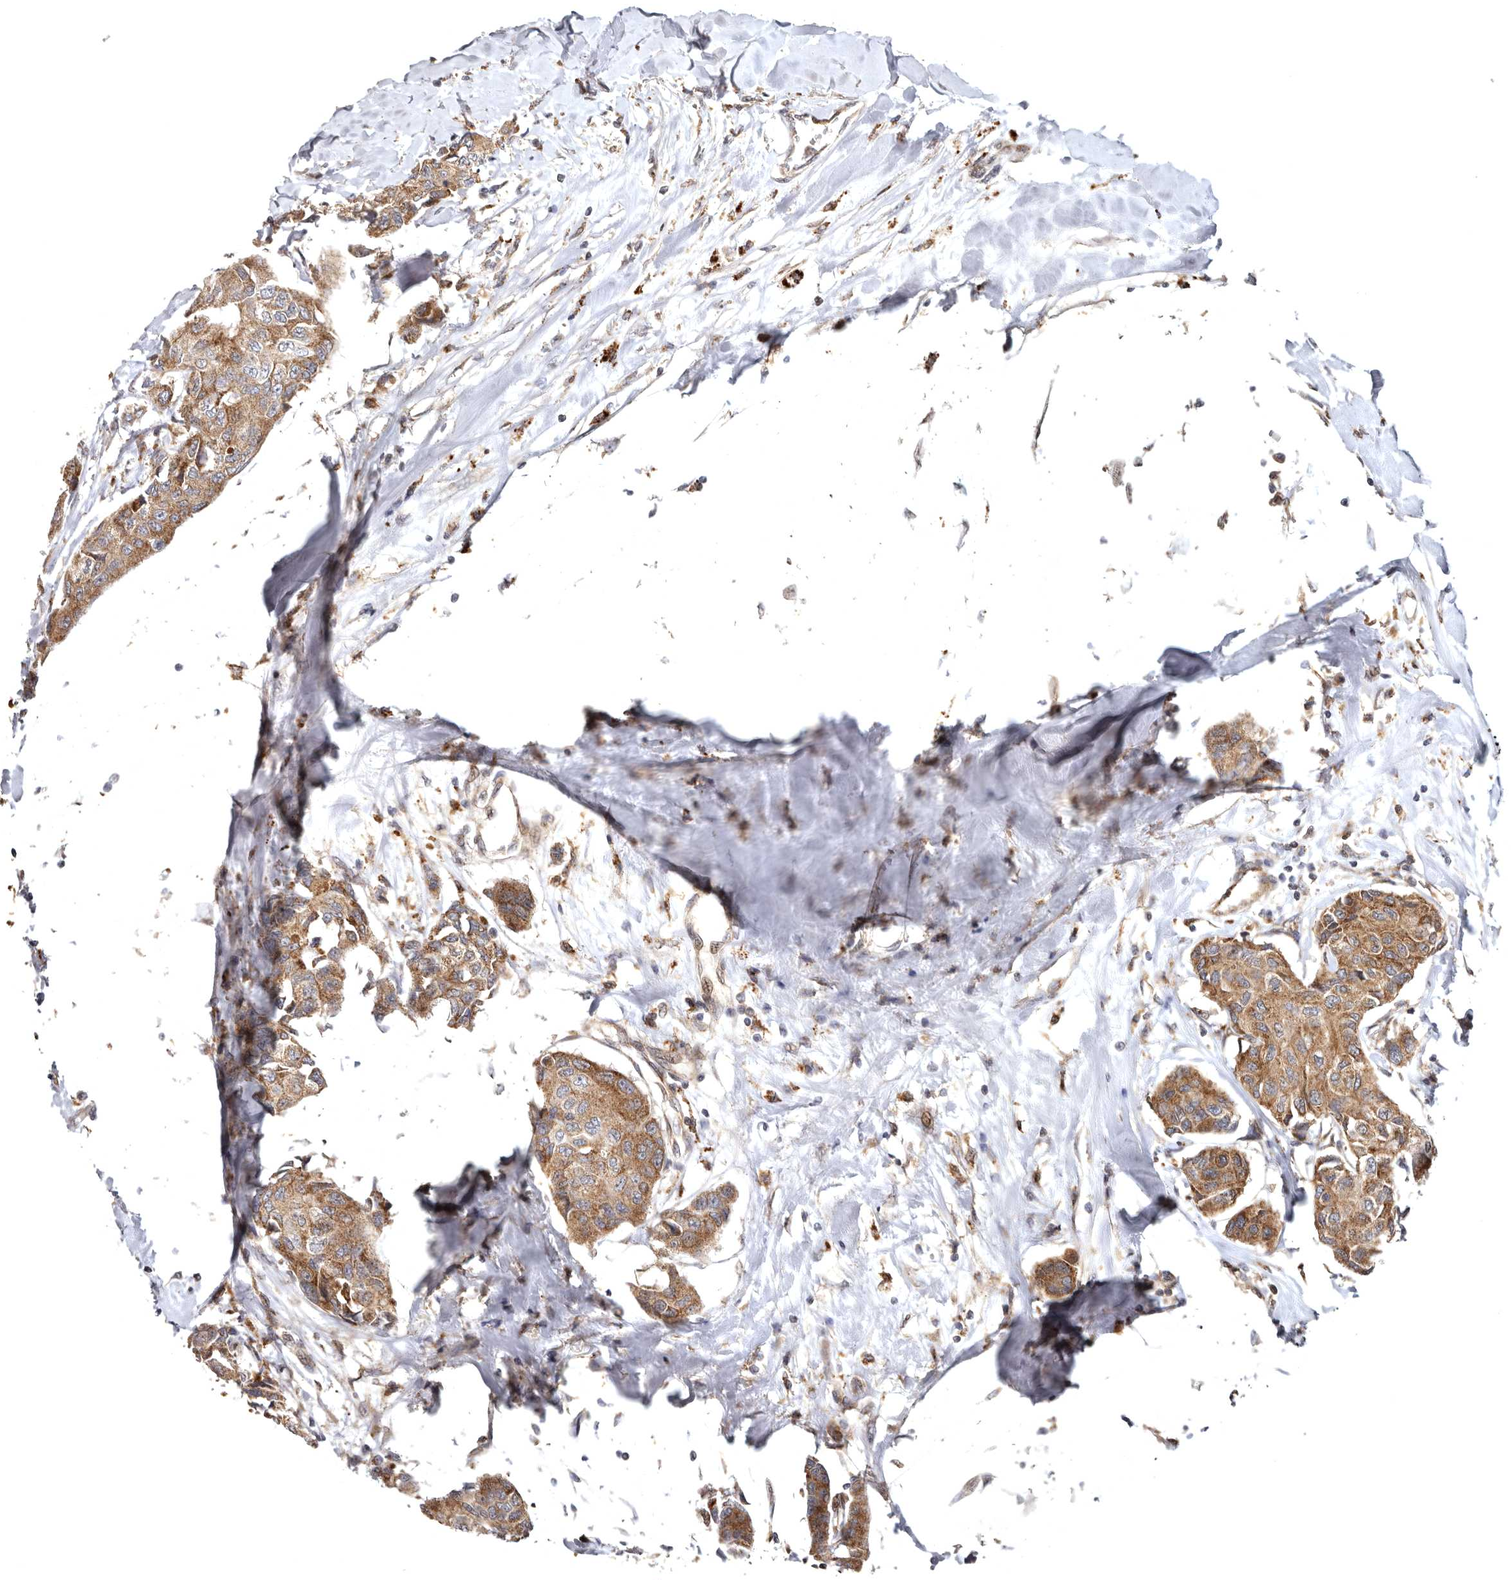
{"staining": {"intensity": "moderate", "quantity": ">75%", "location": "cytoplasmic/membranous"}, "tissue": "breast cancer", "cell_type": "Tumor cells", "image_type": "cancer", "snomed": [{"axis": "morphology", "description": "Duct carcinoma"}, {"axis": "topography", "description": "Breast"}], "caption": "Immunohistochemical staining of breast cancer demonstrates medium levels of moderate cytoplasmic/membranous positivity in approximately >75% of tumor cells. Ihc stains the protein of interest in brown and the nuclei are stained blue.", "gene": "FGFR4", "patient": {"sex": "female", "age": 80}}